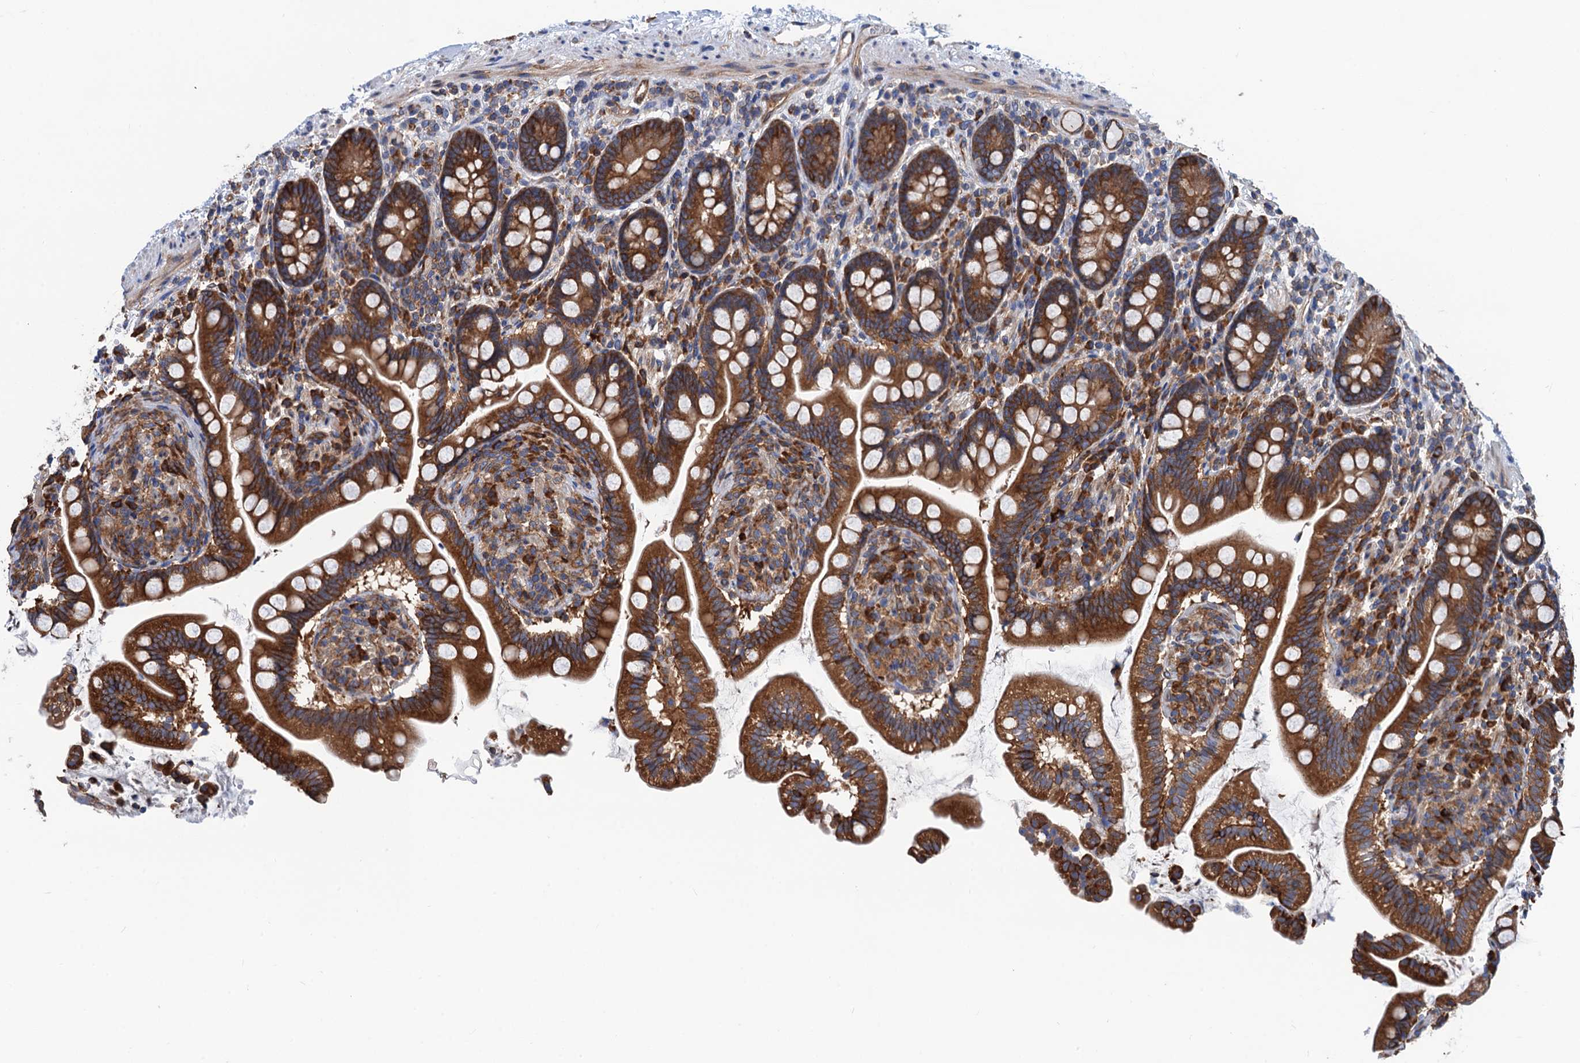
{"staining": {"intensity": "strong", "quantity": ">75%", "location": "cytoplasmic/membranous"}, "tissue": "small intestine", "cell_type": "Glandular cells", "image_type": "normal", "snomed": [{"axis": "morphology", "description": "Normal tissue, NOS"}, {"axis": "topography", "description": "Small intestine"}], "caption": "Immunohistochemical staining of unremarkable small intestine shows >75% levels of strong cytoplasmic/membranous protein positivity in about >75% of glandular cells.", "gene": "SLC12A7", "patient": {"sex": "female", "age": 64}}